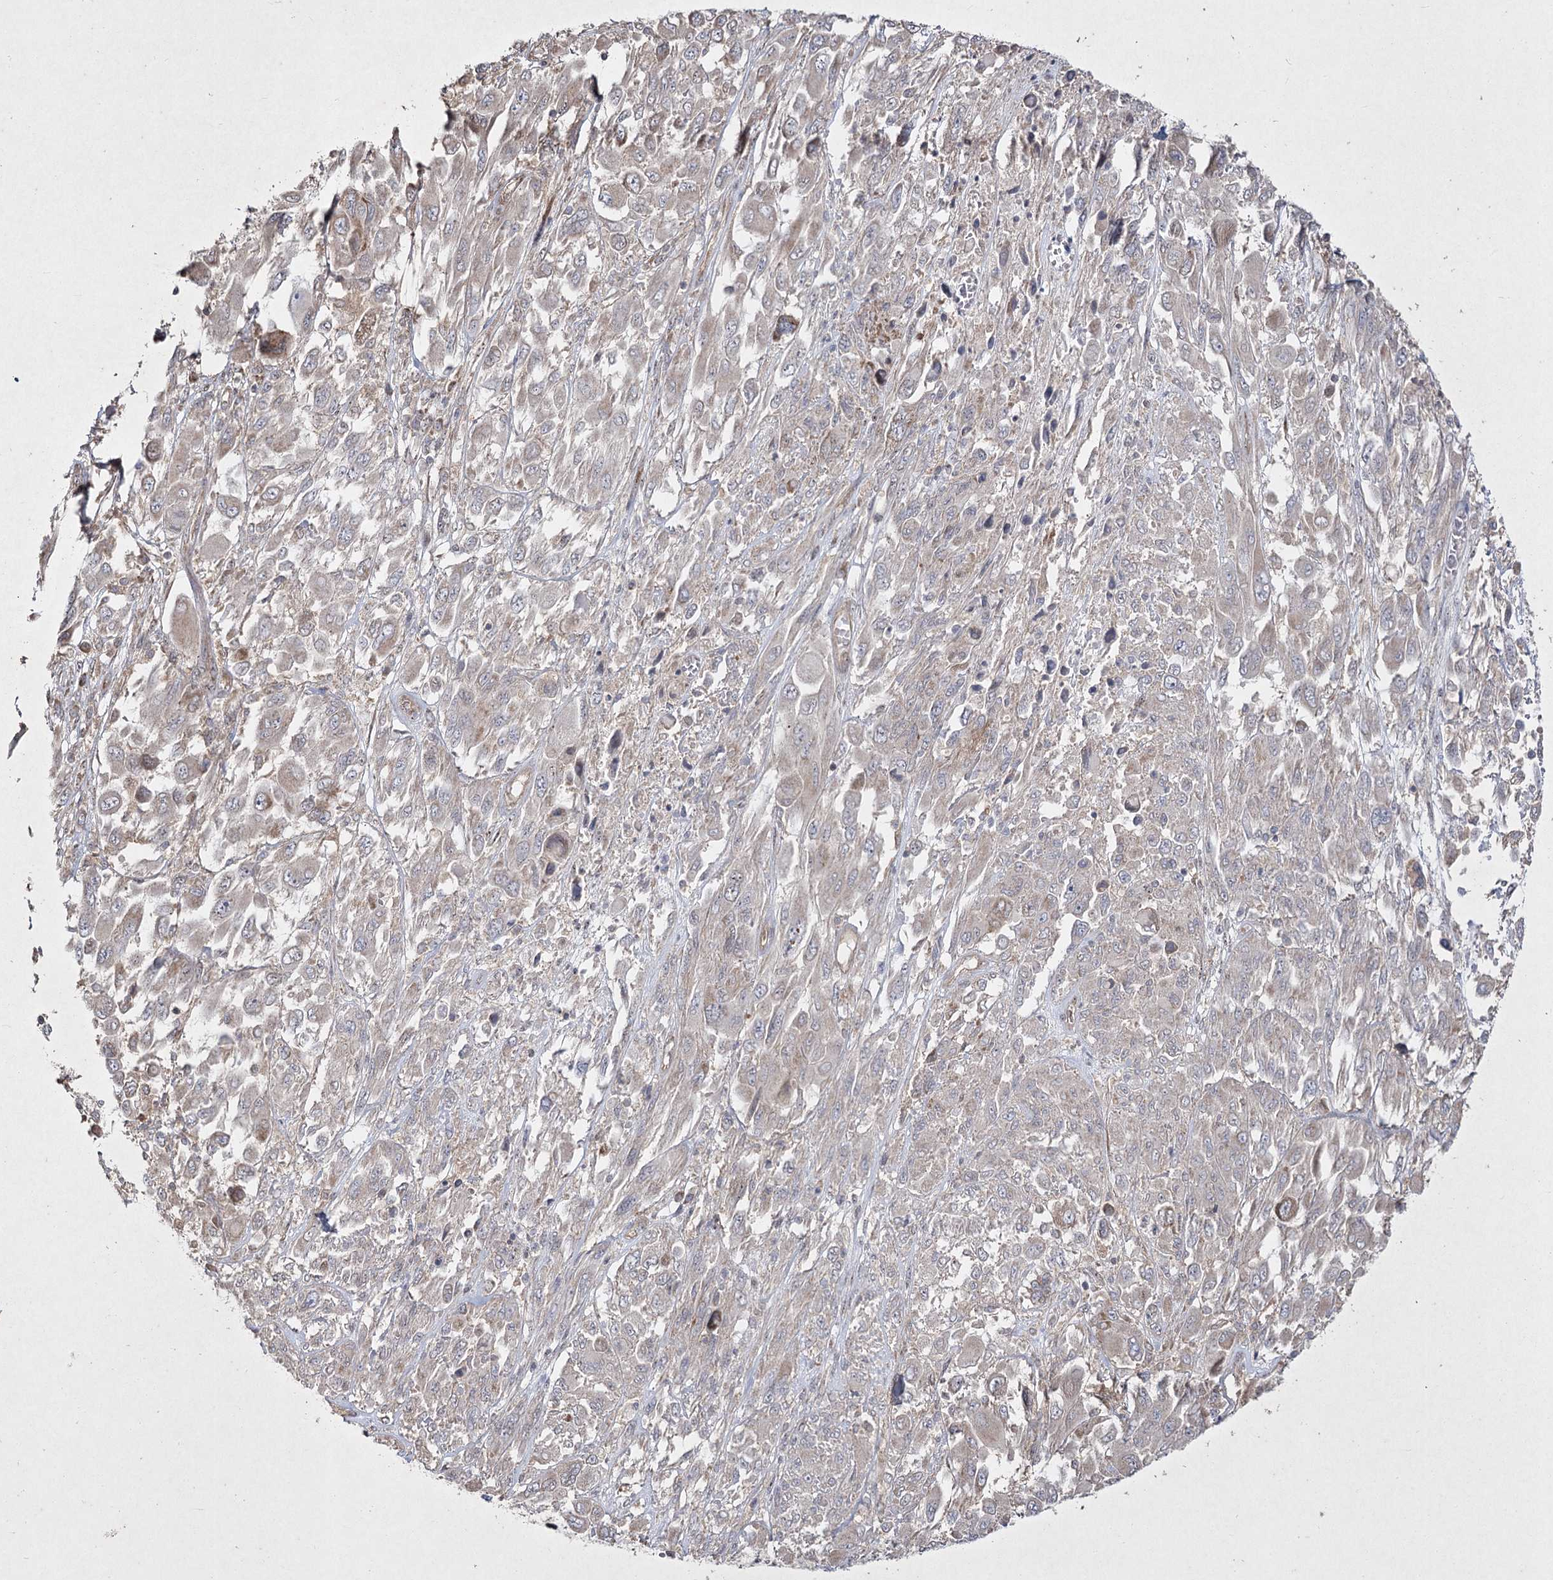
{"staining": {"intensity": "weak", "quantity": "<25%", "location": "cytoplasmic/membranous"}, "tissue": "melanoma", "cell_type": "Tumor cells", "image_type": "cancer", "snomed": [{"axis": "morphology", "description": "Malignant melanoma, NOS"}, {"axis": "topography", "description": "Skin"}], "caption": "Immunohistochemistry (IHC) image of malignant melanoma stained for a protein (brown), which exhibits no positivity in tumor cells. (Immunohistochemistry (IHC), brightfield microscopy, high magnification).", "gene": "SH3TC1", "patient": {"sex": "female", "age": 91}}